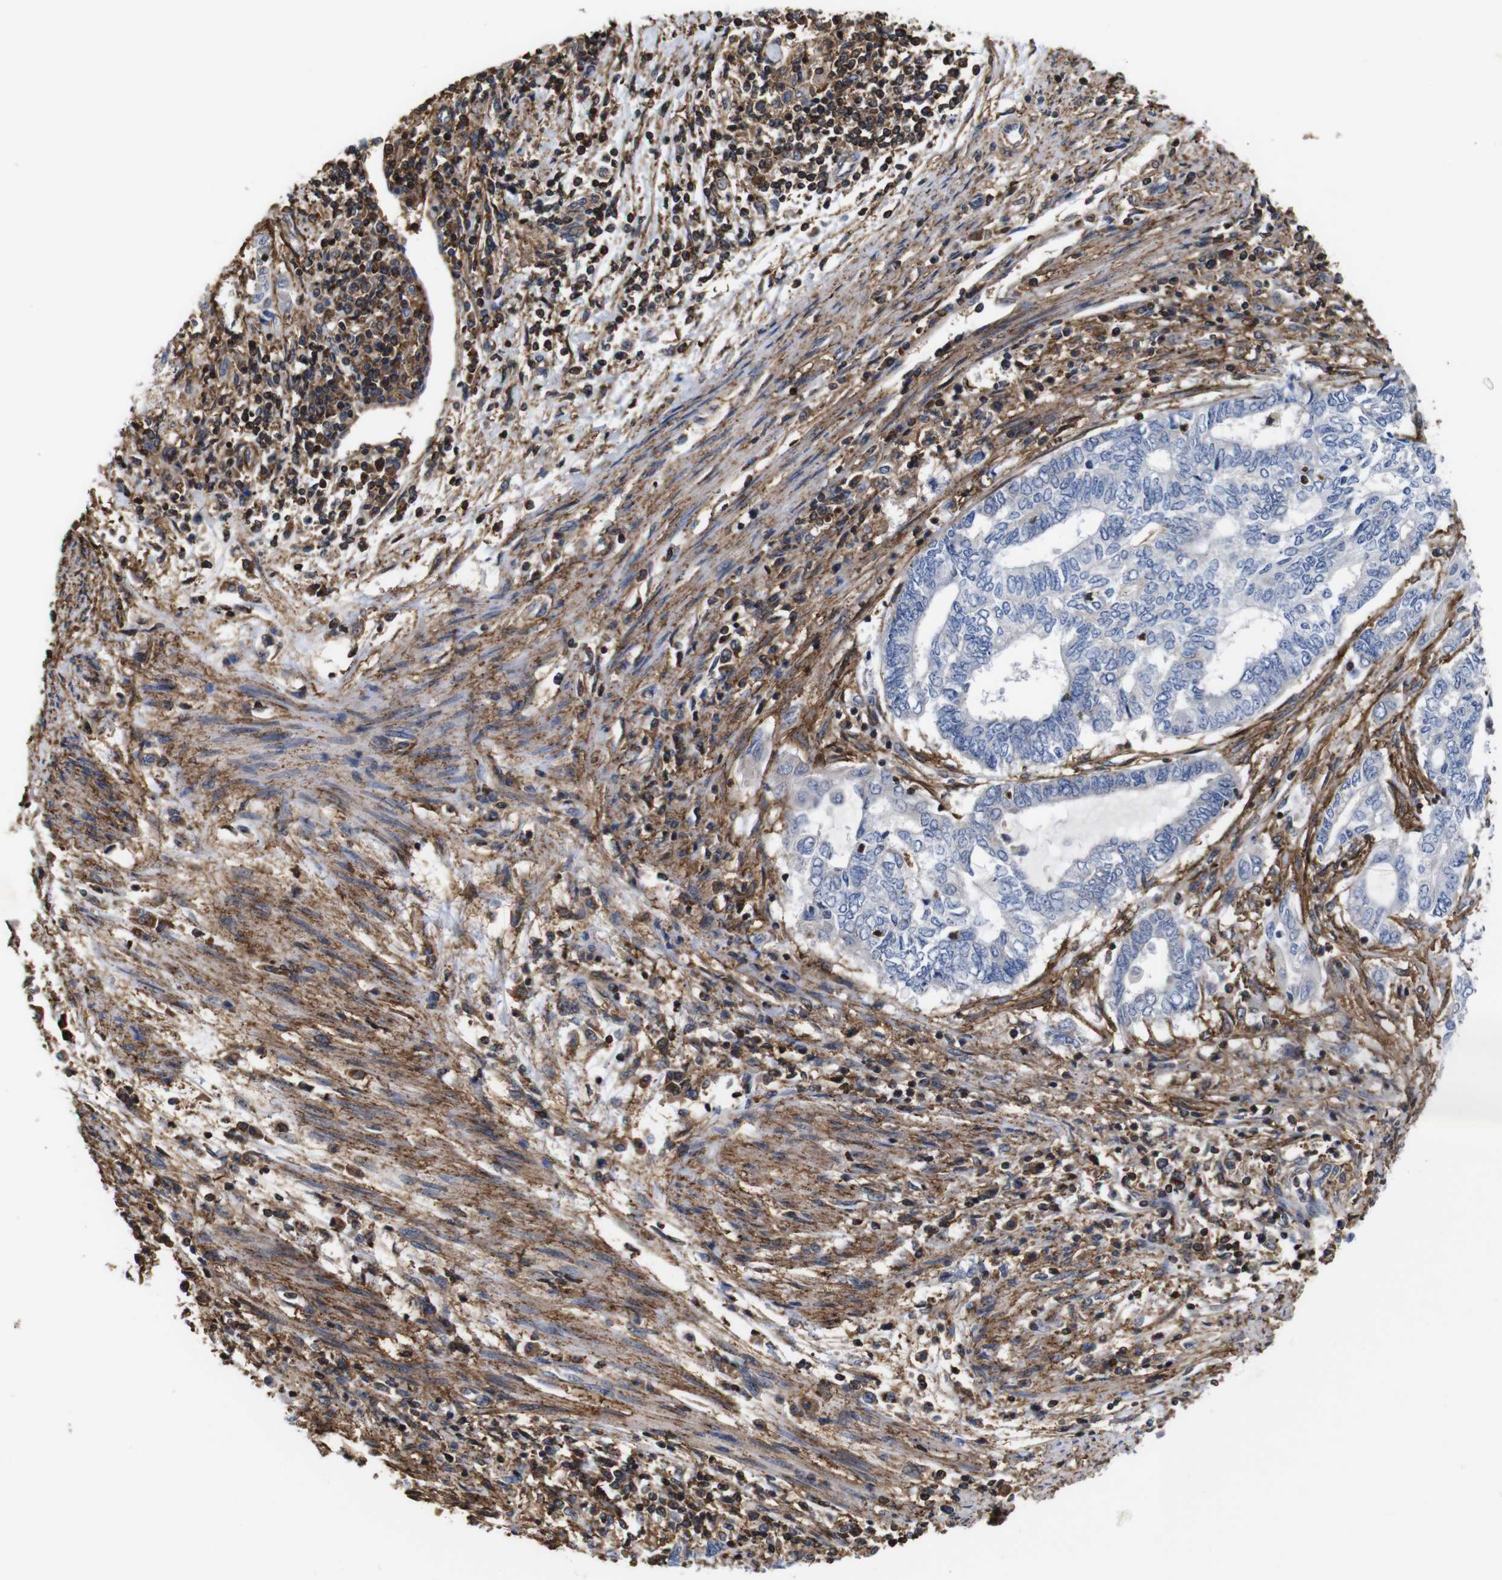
{"staining": {"intensity": "negative", "quantity": "none", "location": "none"}, "tissue": "endometrial cancer", "cell_type": "Tumor cells", "image_type": "cancer", "snomed": [{"axis": "morphology", "description": "Adenocarcinoma, NOS"}, {"axis": "topography", "description": "Uterus"}, {"axis": "topography", "description": "Endometrium"}], "caption": "DAB (3,3'-diaminobenzidine) immunohistochemical staining of endometrial adenocarcinoma shows no significant positivity in tumor cells.", "gene": "PI4KA", "patient": {"sex": "female", "age": 70}}